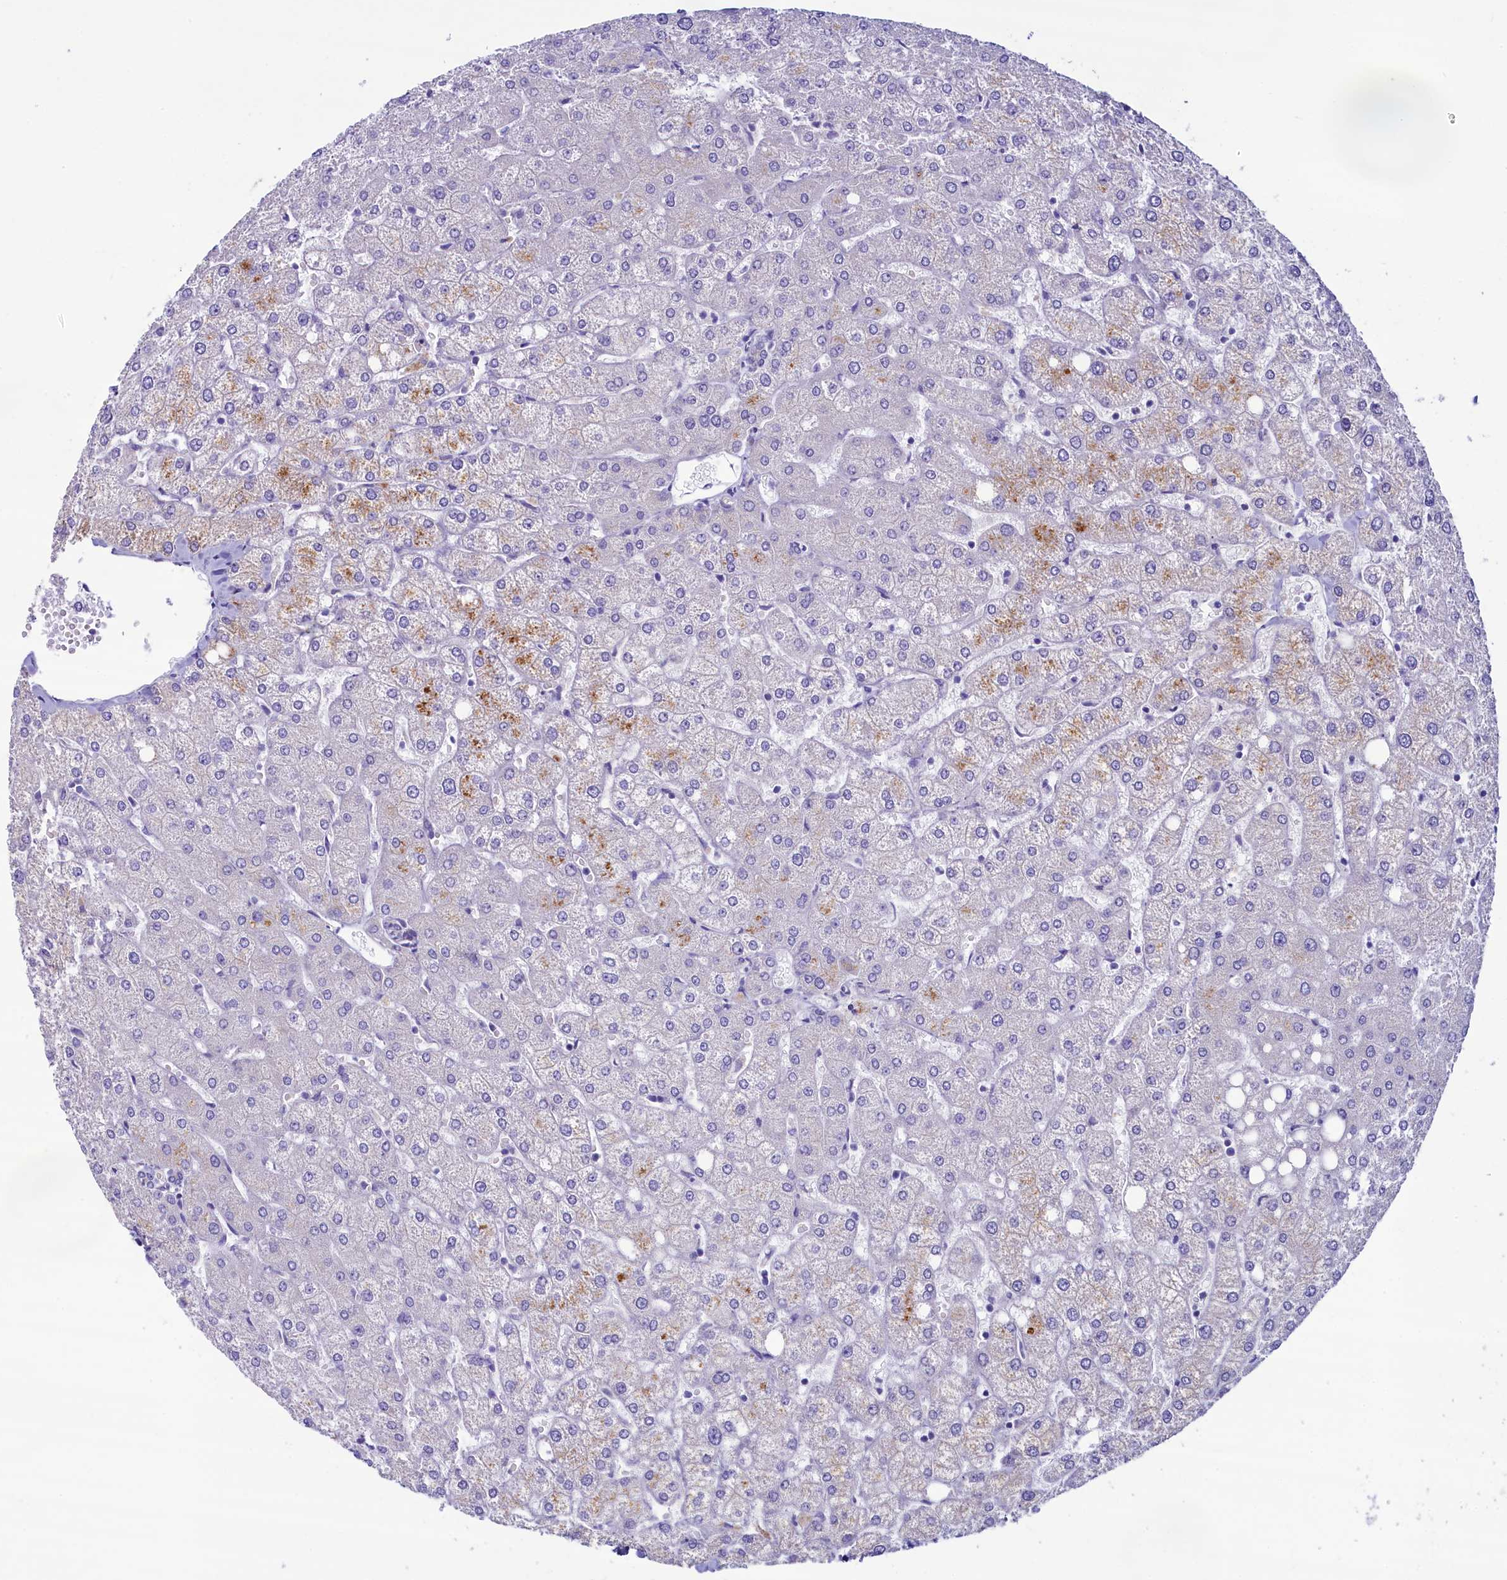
{"staining": {"intensity": "negative", "quantity": "none", "location": "none"}, "tissue": "liver", "cell_type": "Cholangiocytes", "image_type": "normal", "snomed": [{"axis": "morphology", "description": "Normal tissue, NOS"}, {"axis": "topography", "description": "Liver"}], "caption": "Immunohistochemistry (IHC) photomicrograph of normal liver stained for a protein (brown), which exhibits no expression in cholangiocytes.", "gene": "KRBOX5", "patient": {"sex": "female", "age": 54}}